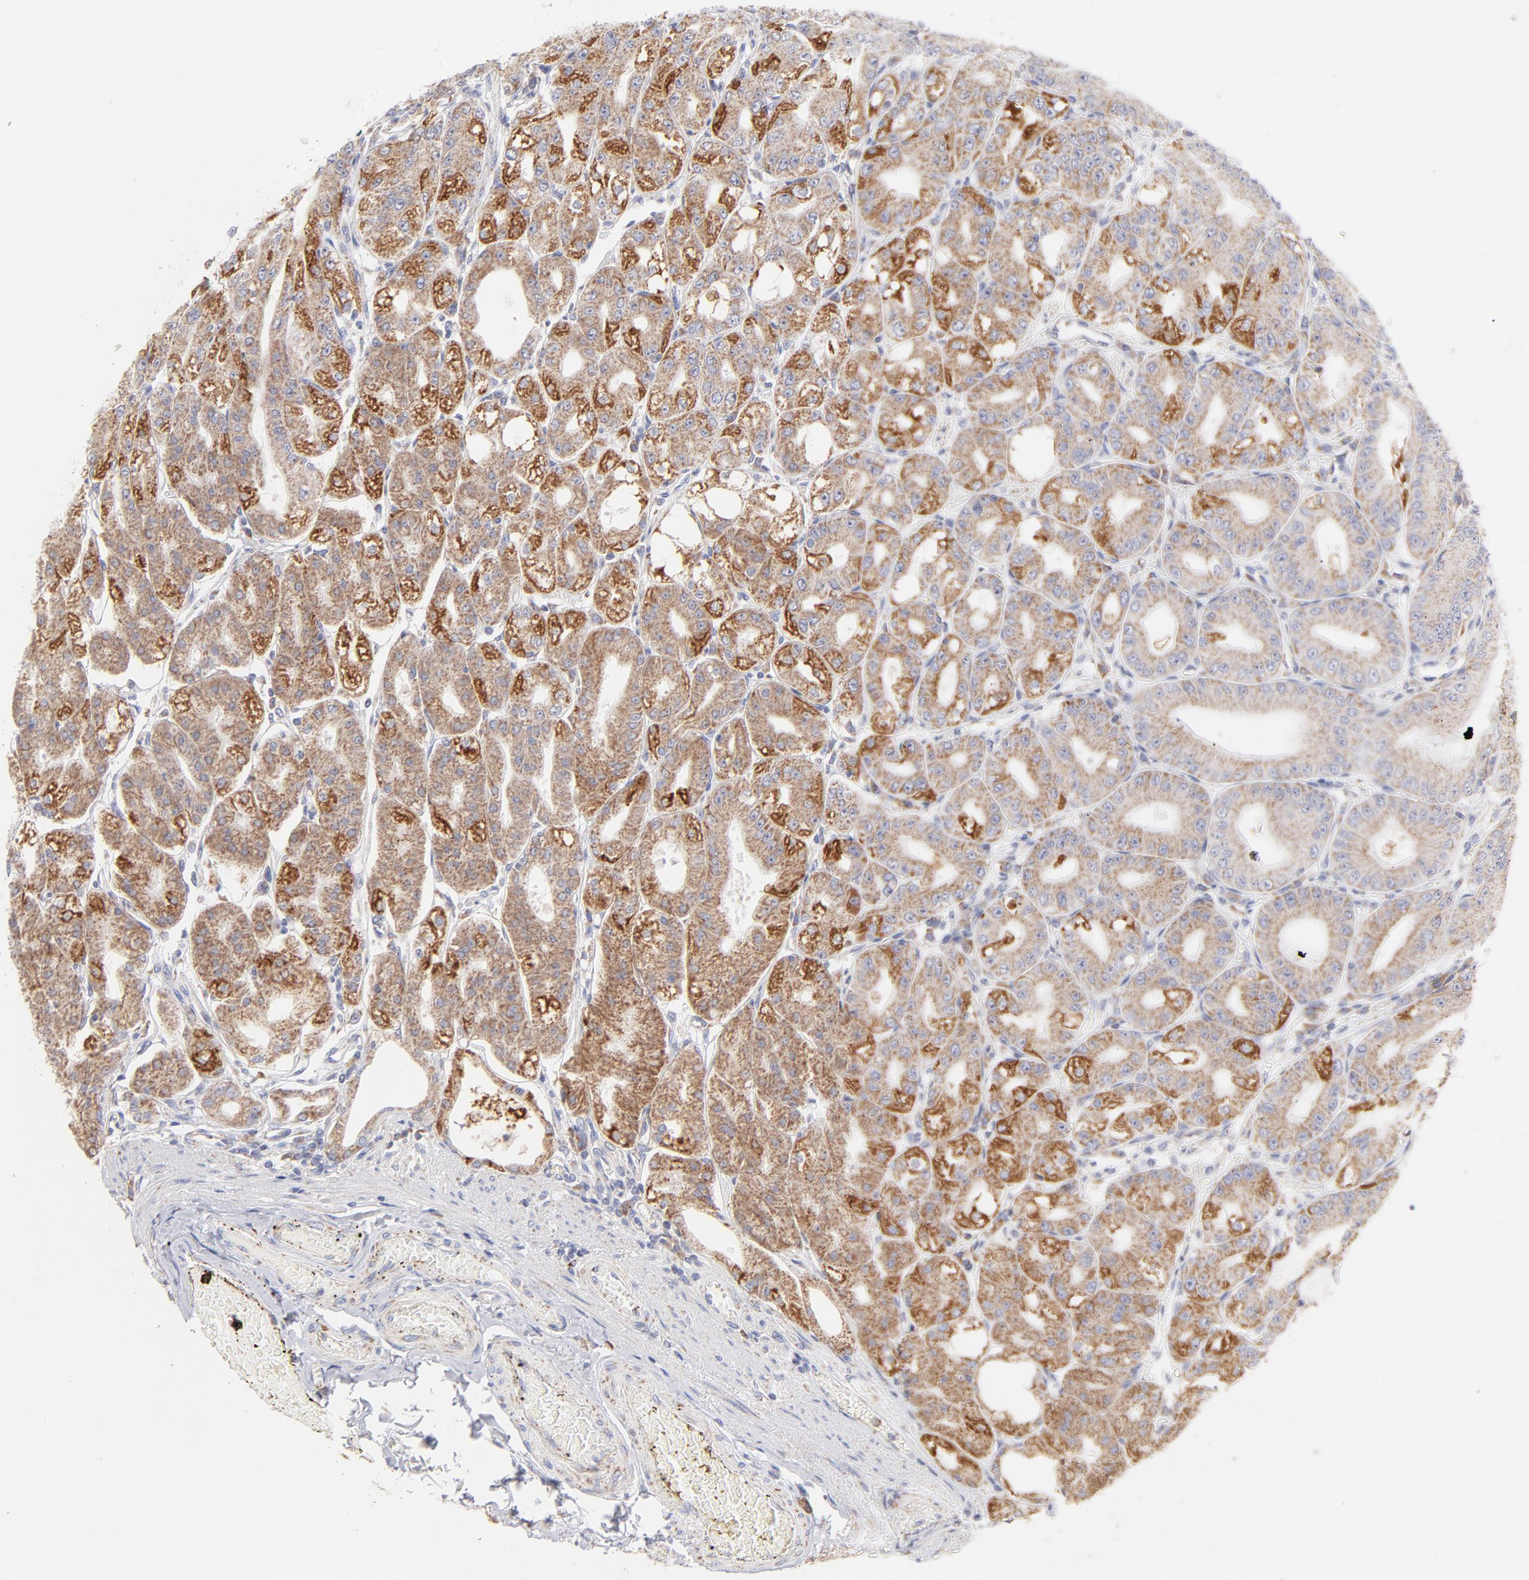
{"staining": {"intensity": "strong", "quantity": "<25%", "location": "cytoplasmic/membranous"}, "tissue": "stomach", "cell_type": "Glandular cells", "image_type": "normal", "snomed": [{"axis": "morphology", "description": "Normal tissue, NOS"}, {"axis": "topography", "description": "Stomach, lower"}], "caption": "Strong cytoplasmic/membranous protein positivity is seen in about <25% of glandular cells in stomach.", "gene": "TIMM8A", "patient": {"sex": "male", "age": 71}}